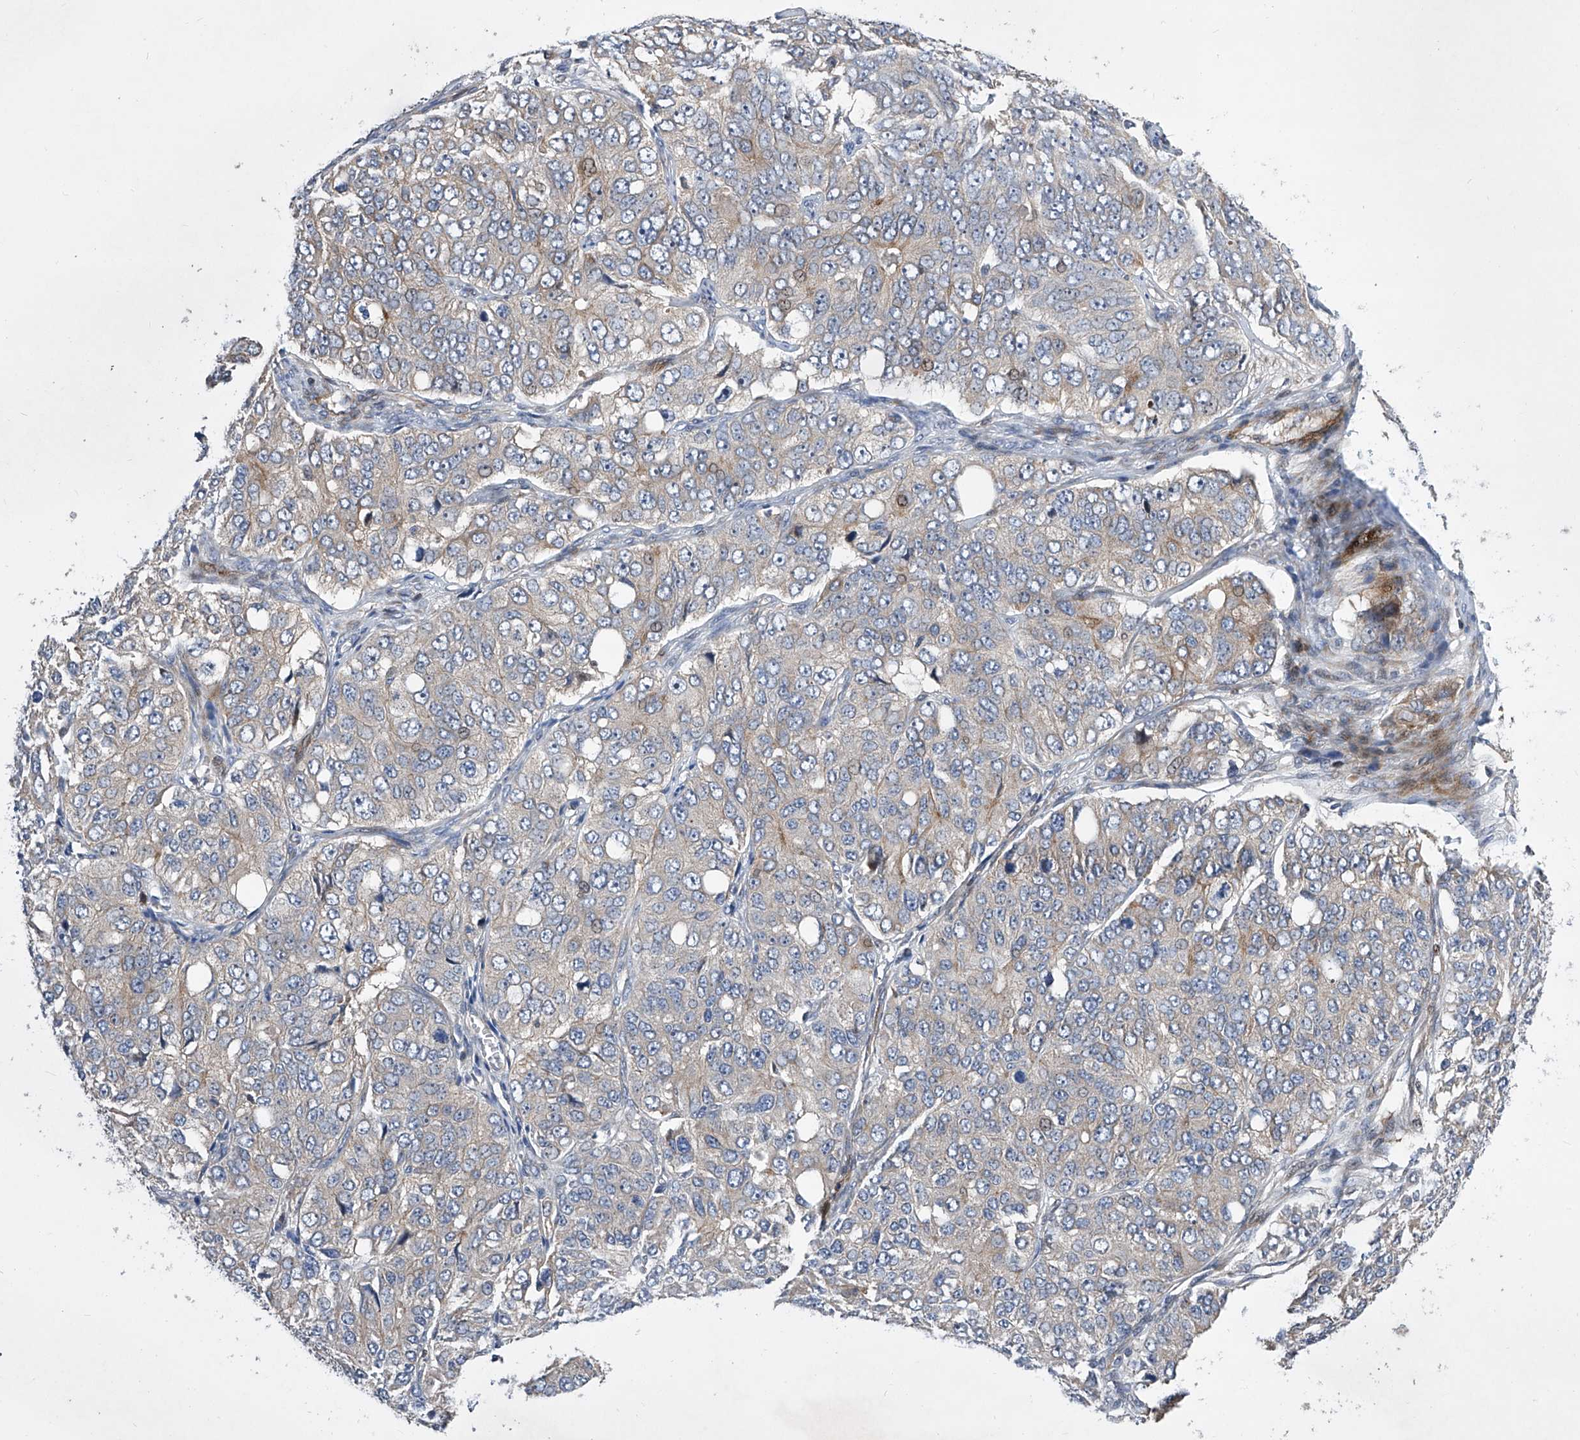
{"staining": {"intensity": "moderate", "quantity": "<25%", "location": "cytoplasmic/membranous"}, "tissue": "ovarian cancer", "cell_type": "Tumor cells", "image_type": "cancer", "snomed": [{"axis": "morphology", "description": "Carcinoma, endometroid"}, {"axis": "topography", "description": "Ovary"}], "caption": "IHC image of neoplastic tissue: human ovarian endometroid carcinoma stained using immunohistochemistry reveals low levels of moderate protein expression localized specifically in the cytoplasmic/membranous of tumor cells, appearing as a cytoplasmic/membranous brown color.", "gene": "USF3", "patient": {"sex": "female", "age": 51}}